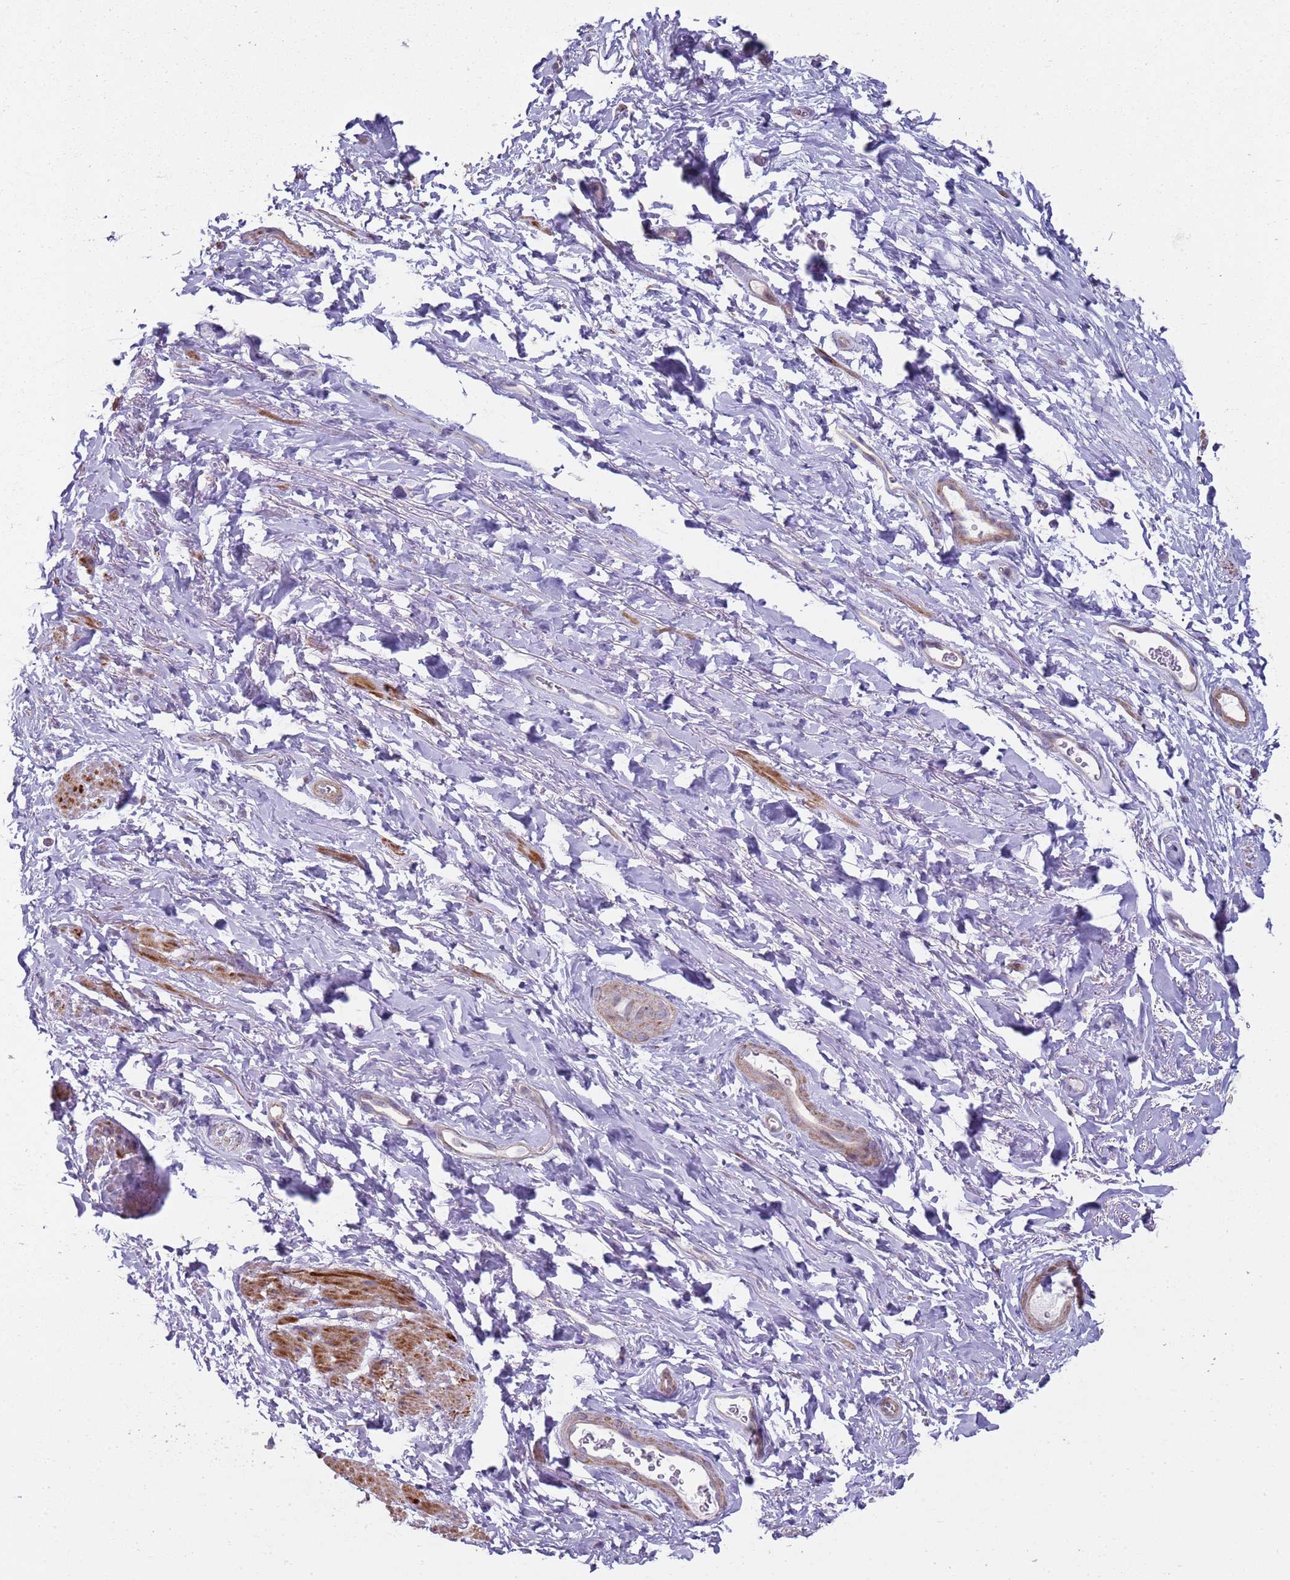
{"staining": {"intensity": "moderate", "quantity": "25%-75%", "location": "cytoplasmic/membranous"}, "tissue": "smooth muscle", "cell_type": "Smooth muscle cells", "image_type": "normal", "snomed": [{"axis": "morphology", "description": "Normal tissue, NOS"}, {"axis": "topography", "description": "Smooth muscle"}, {"axis": "topography", "description": "Peripheral nerve tissue"}], "caption": "A brown stain labels moderate cytoplasmic/membranous positivity of a protein in smooth muscle cells of benign smooth muscle. Nuclei are stained in blue.", "gene": "GAS8", "patient": {"sex": "male", "age": 69}}